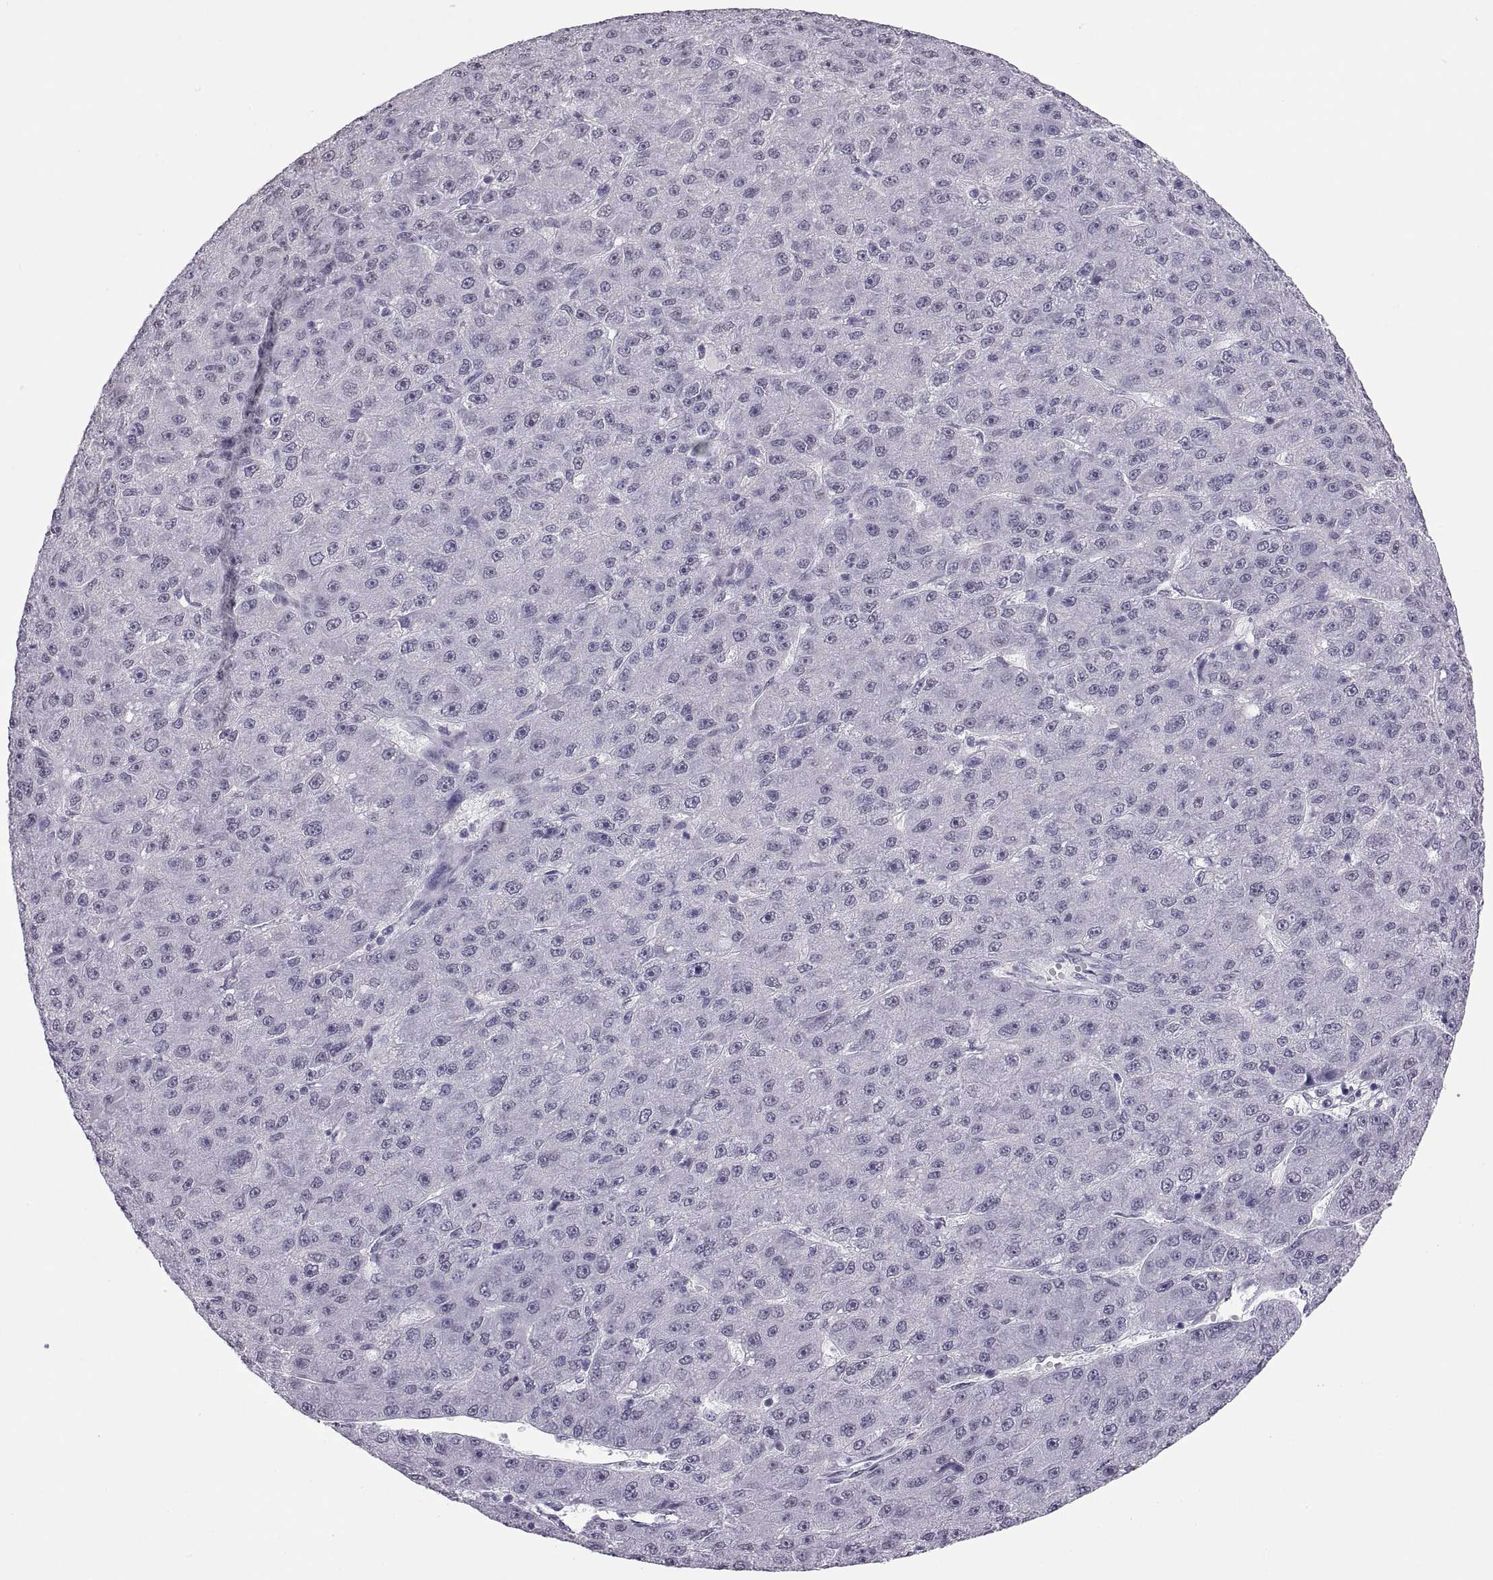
{"staining": {"intensity": "negative", "quantity": "none", "location": "none"}, "tissue": "liver cancer", "cell_type": "Tumor cells", "image_type": "cancer", "snomed": [{"axis": "morphology", "description": "Carcinoma, Hepatocellular, NOS"}, {"axis": "topography", "description": "Liver"}], "caption": "Immunohistochemistry (IHC) micrograph of neoplastic tissue: liver hepatocellular carcinoma stained with DAB (3,3'-diaminobenzidine) displays no significant protein expression in tumor cells.", "gene": "CARTPT", "patient": {"sex": "male", "age": 67}}